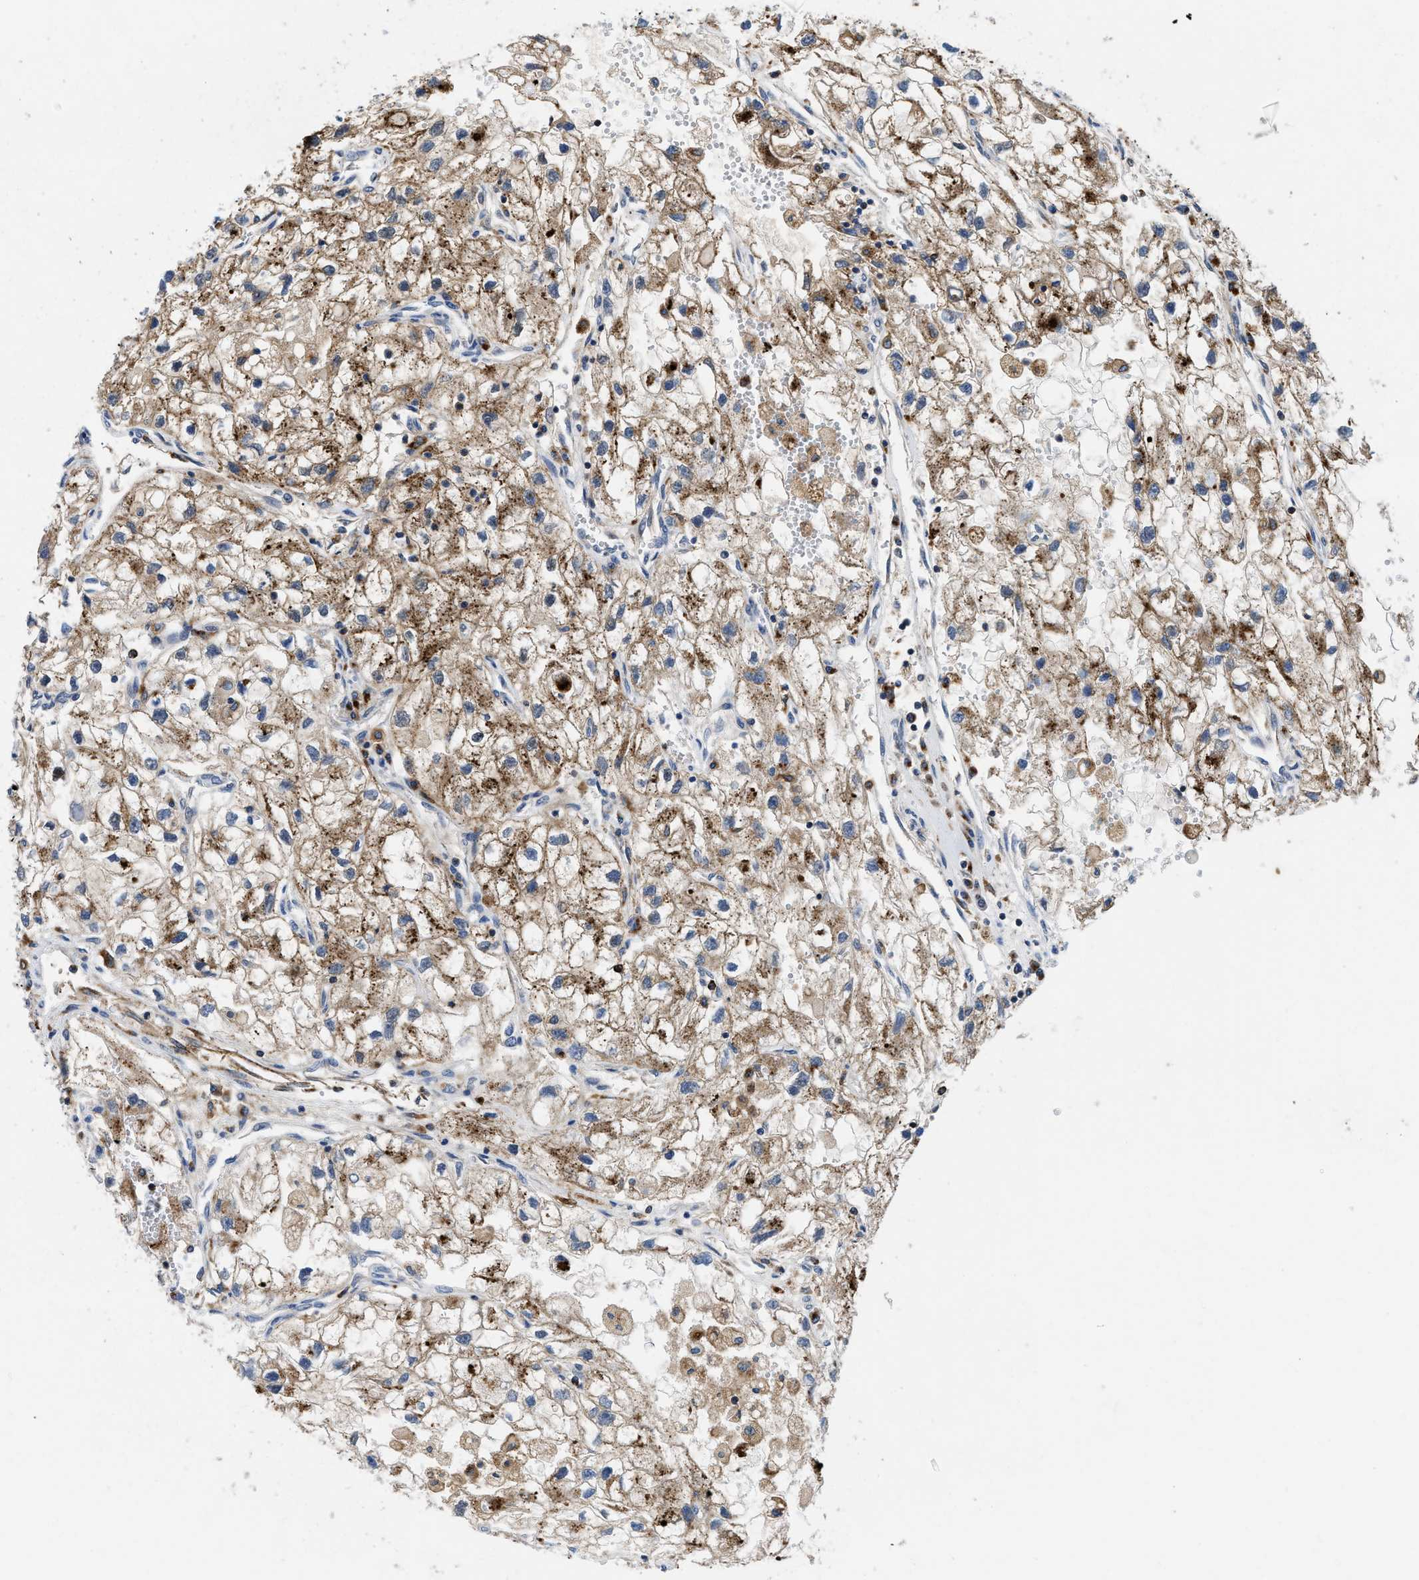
{"staining": {"intensity": "moderate", "quantity": ">75%", "location": "cytoplasmic/membranous"}, "tissue": "renal cancer", "cell_type": "Tumor cells", "image_type": "cancer", "snomed": [{"axis": "morphology", "description": "Adenocarcinoma, NOS"}, {"axis": "topography", "description": "Kidney"}], "caption": "A photomicrograph of renal adenocarcinoma stained for a protein displays moderate cytoplasmic/membranous brown staining in tumor cells. The staining was performed using DAB (3,3'-diaminobenzidine) to visualize the protein expression in brown, while the nuclei were stained in blue with hematoxylin (Magnification: 20x).", "gene": "ENPP4", "patient": {"sex": "female", "age": 70}}